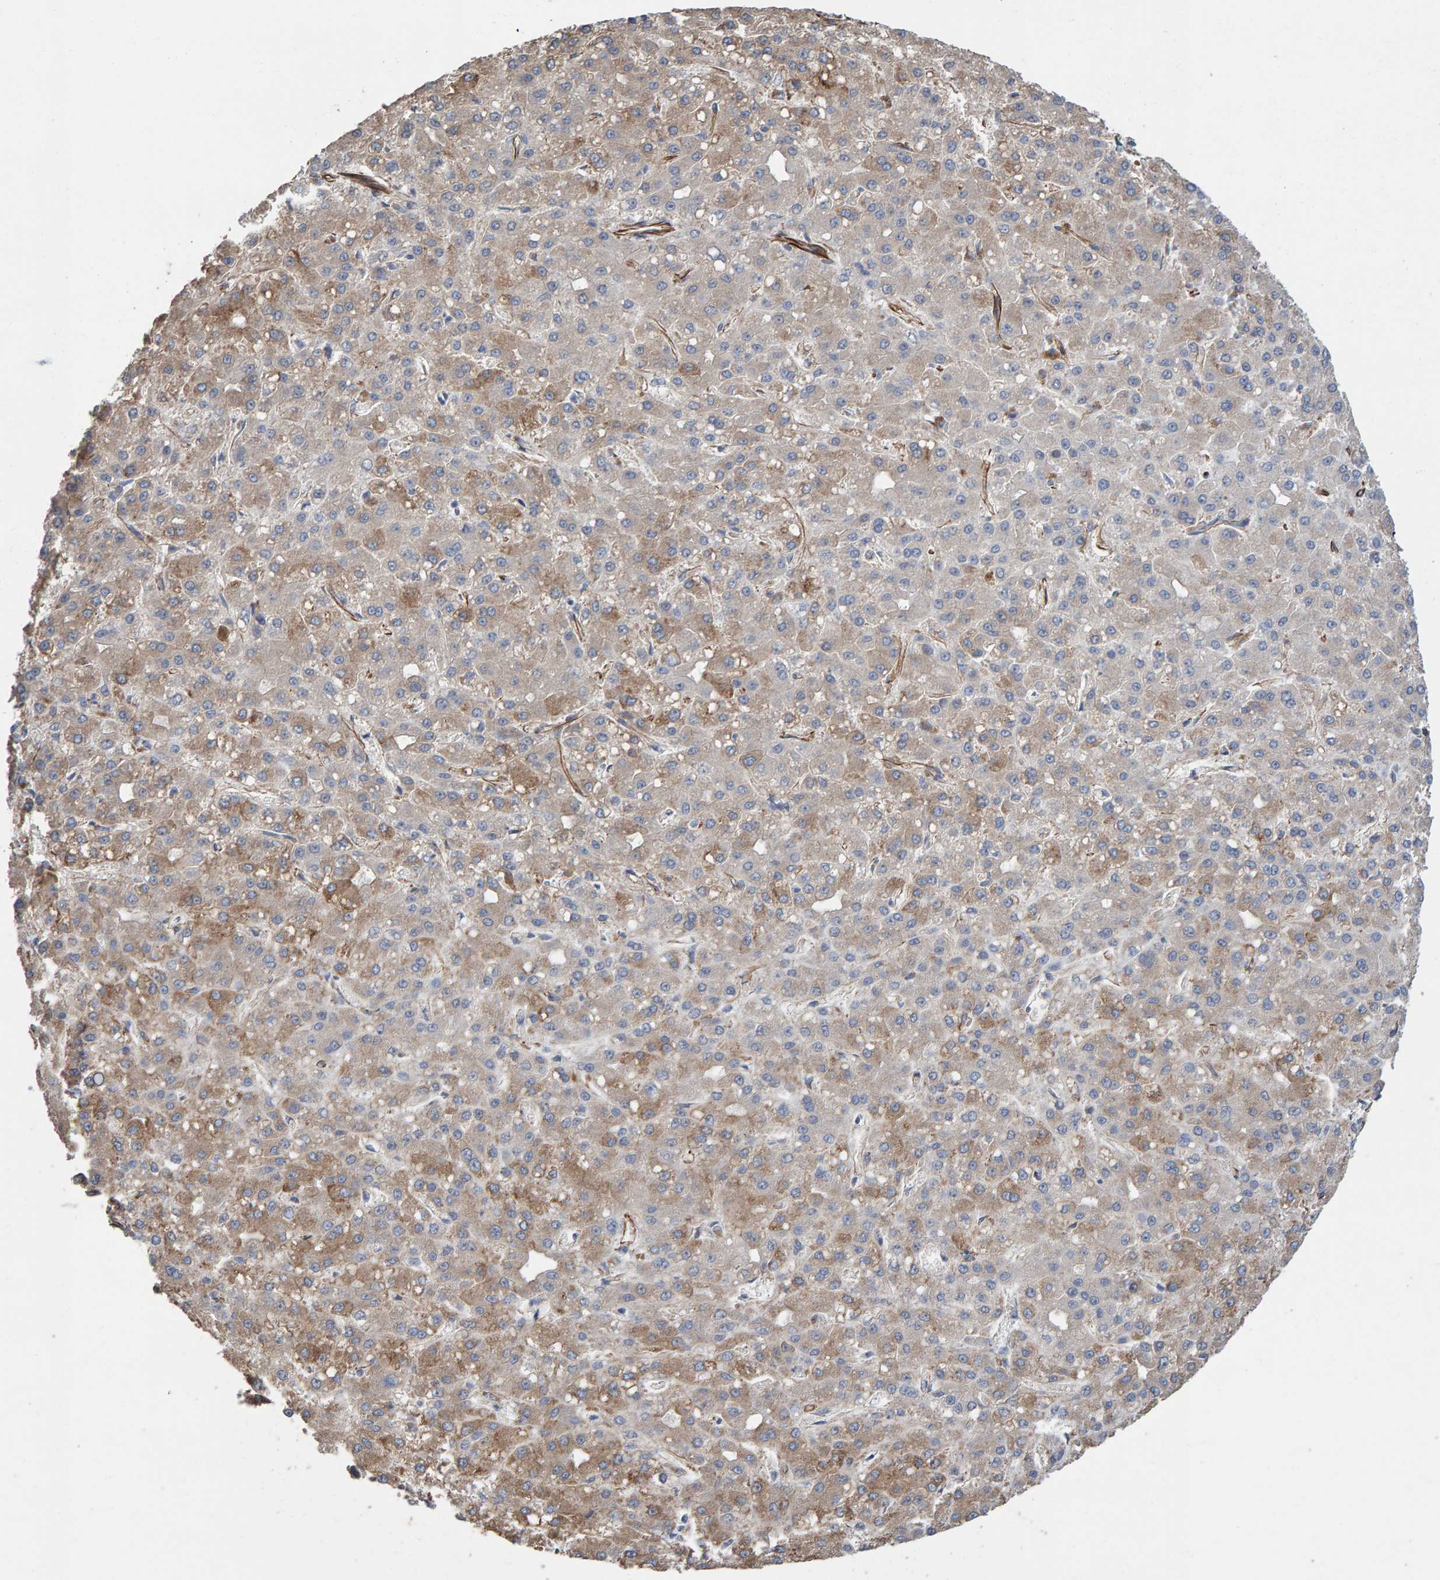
{"staining": {"intensity": "weak", "quantity": "25%-75%", "location": "cytoplasmic/membranous"}, "tissue": "liver cancer", "cell_type": "Tumor cells", "image_type": "cancer", "snomed": [{"axis": "morphology", "description": "Carcinoma, Hepatocellular, NOS"}, {"axis": "topography", "description": "Liver"}], "caption": "Liver cancer (hepatocellular carcinoma) stained with DAB immunohistochemistry (IHC) exhibits low levels of weak cytoplasmic/membranous staining in about 25%-75% of tumor cells. (brown staining indicates protein expression, while blue staining denotes nuclei).", "gene": "ZNF347", "patient": {"sex": "male", "age": 67}}